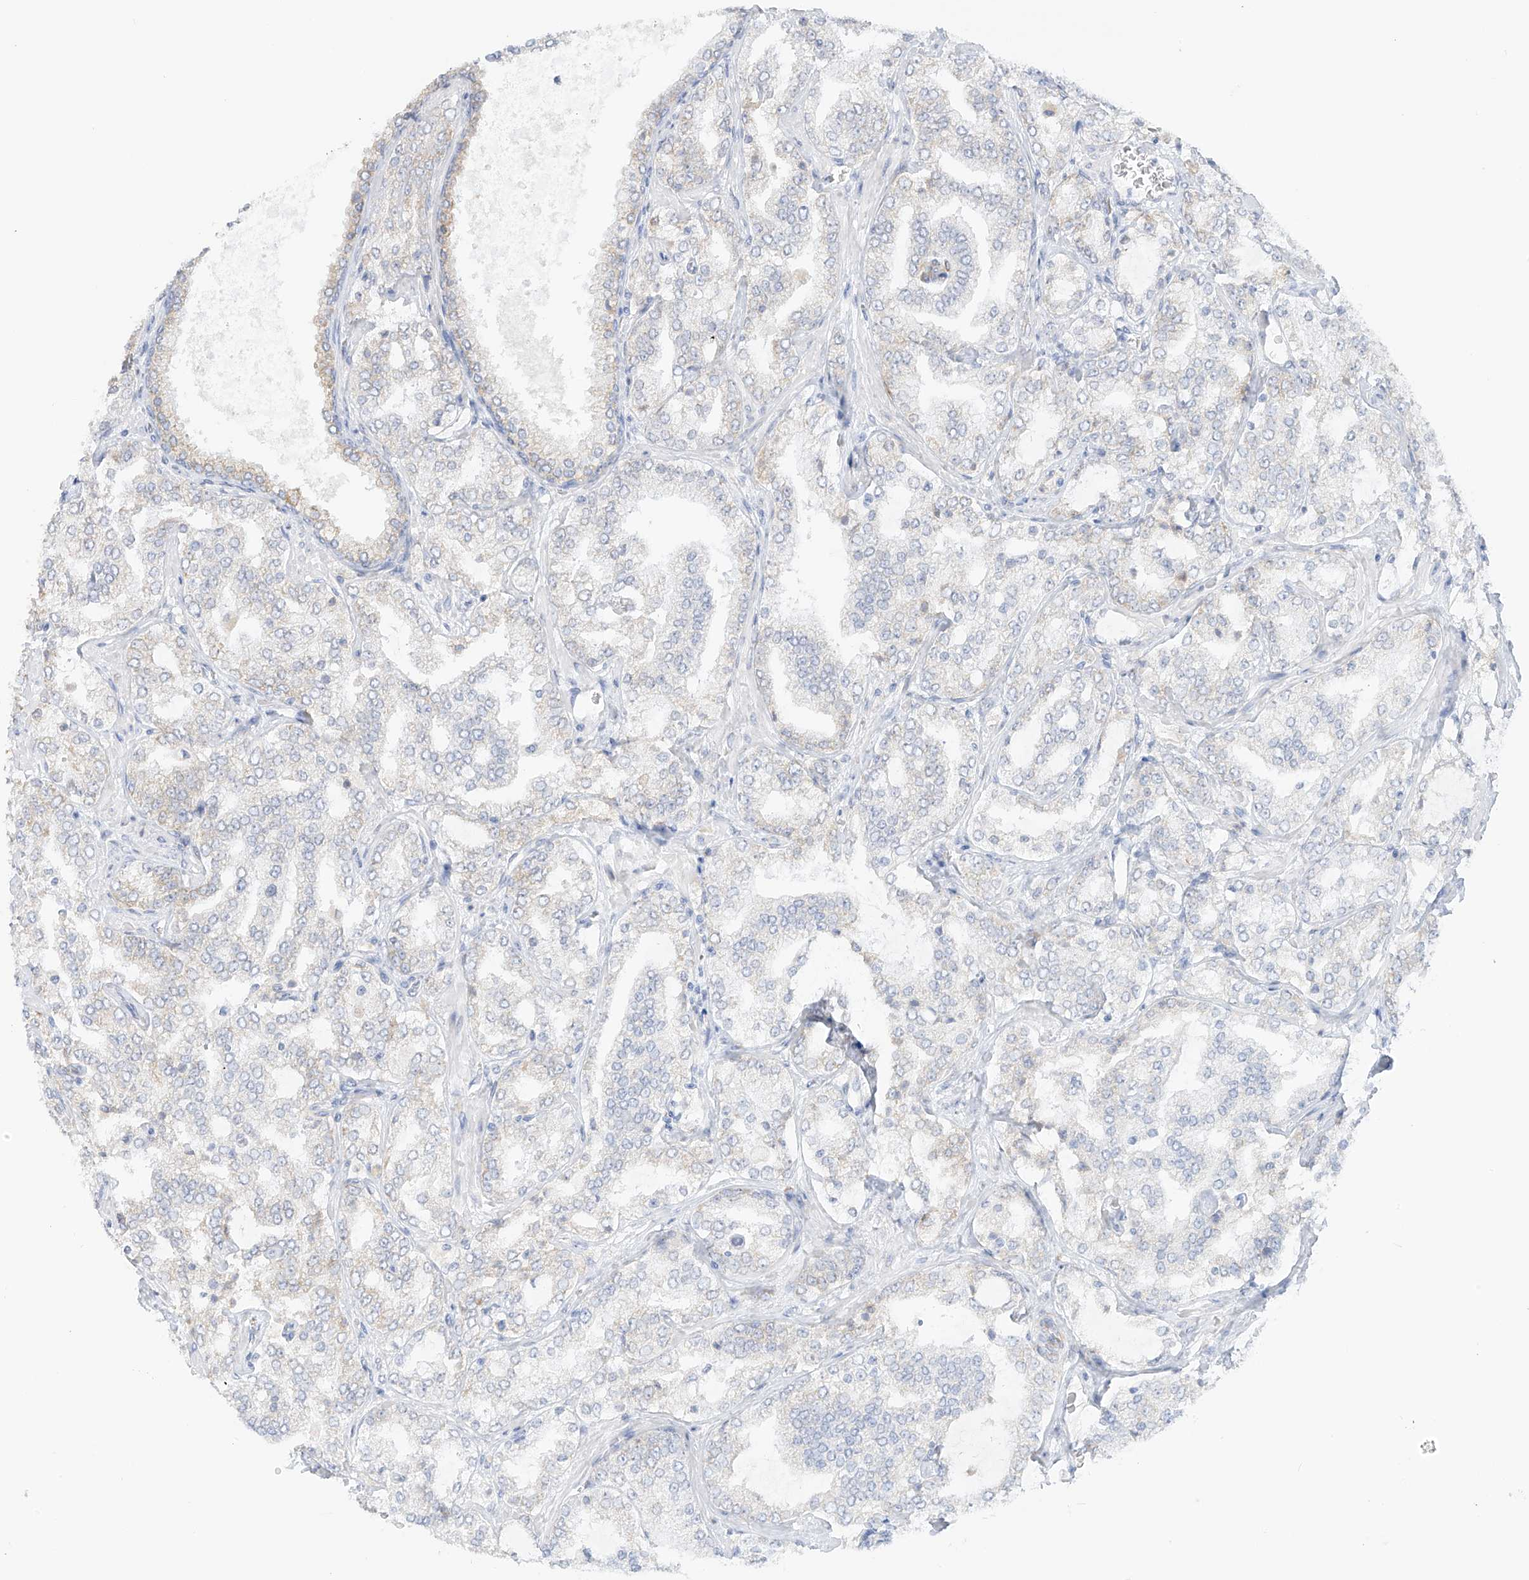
{"staining": {"intensity": "weak", "quantity": "<25%", "location": "cytoplasmic/membranous"}, "tissue": "prostate cancer", "cell_type": "Tumor cells", "image_type": "cancer", "snomed": [{"axis": "morphology", "description": "Adenocarcinoma, High grade"}, {"axis": "topography", "description": "Prostate"}], "caption": "Immunohistochemistry (IHC) photomicrograph of neoplastic tissue: prostate cancer stained with DAB reveals no significant protein staining in tumor cells.", "gene": "LRRC59", "patient": {"sex": "male", "age": 64}}